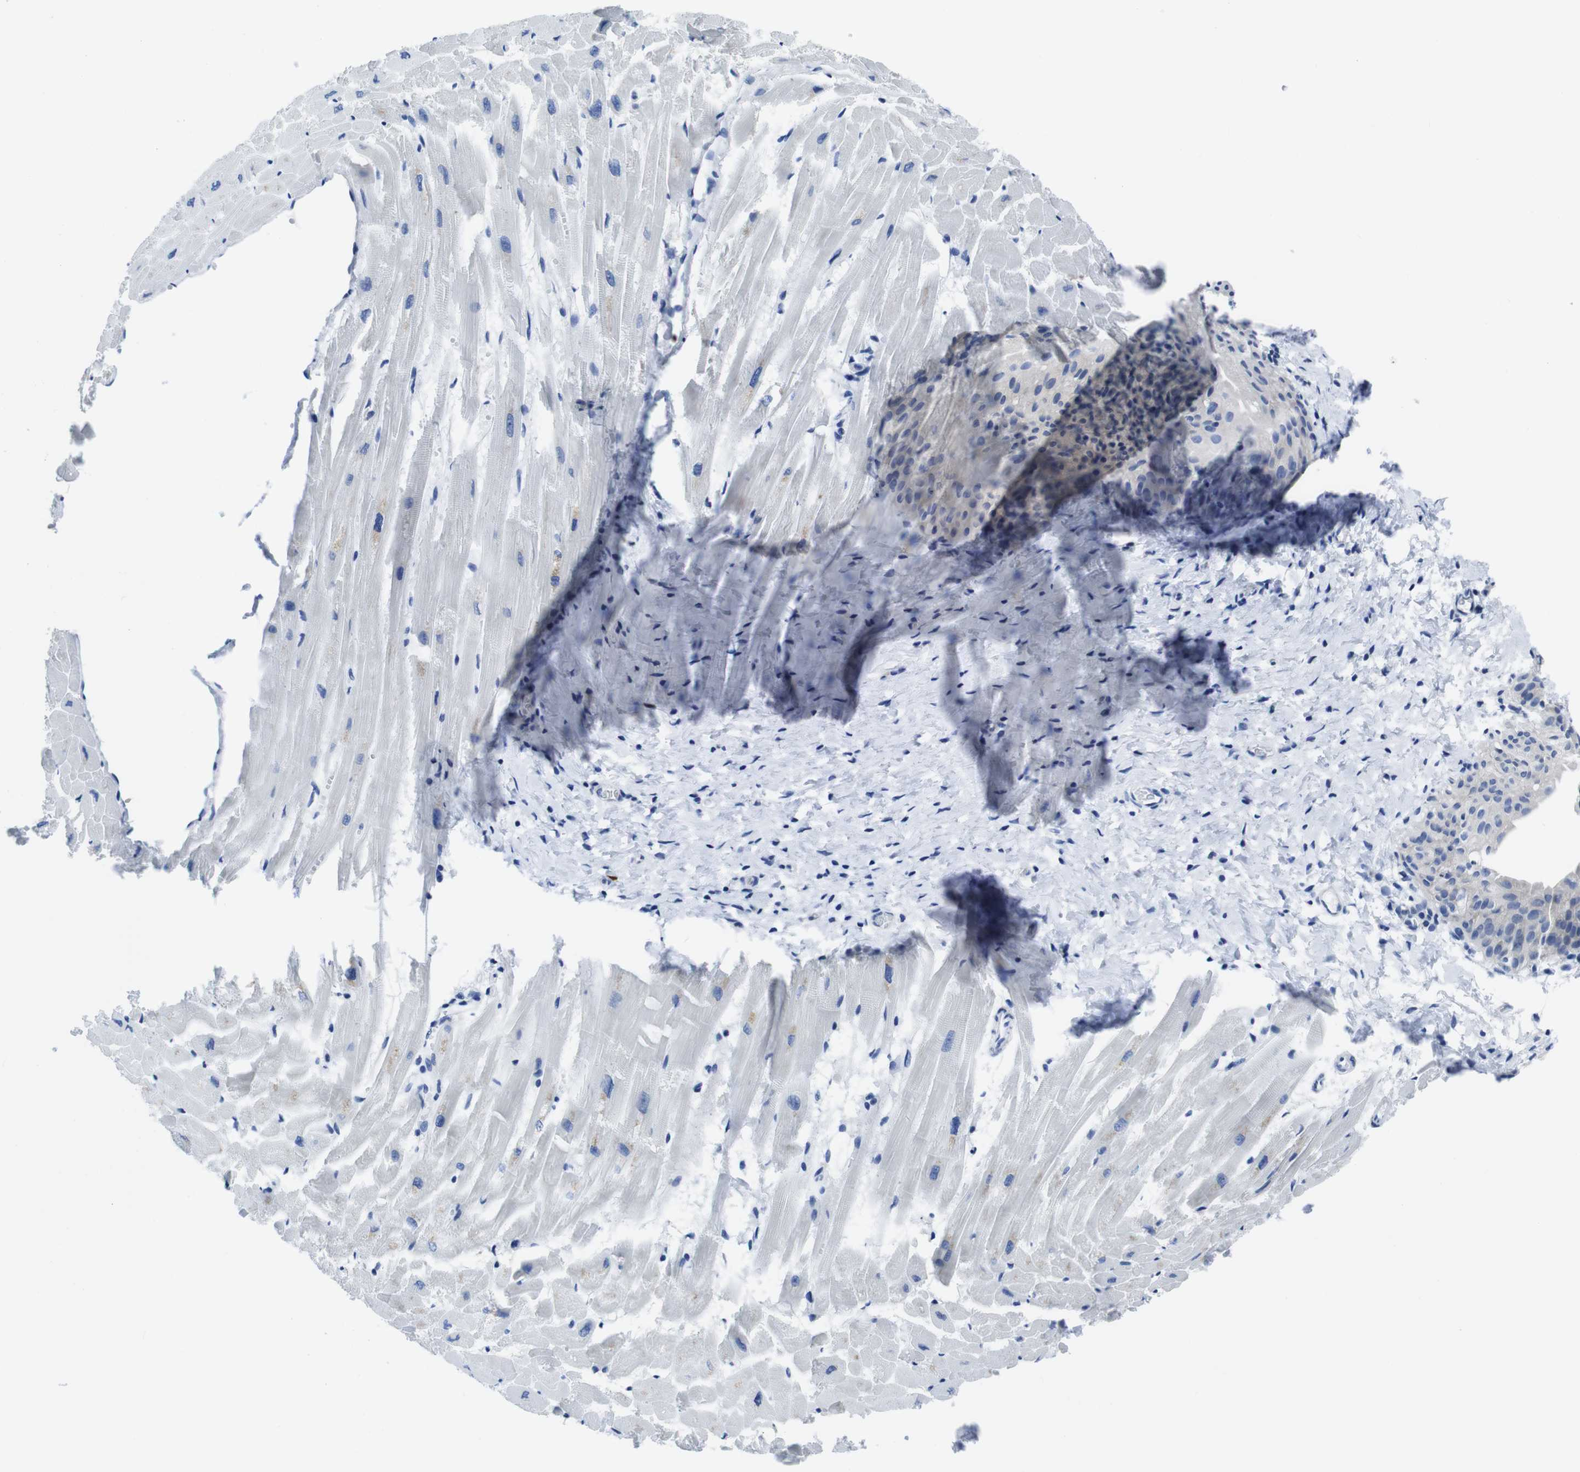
{"staining": {"intensity": "negative", "quantity": "none", "location": "none"}, "tissue": "heart muscle", "cell_type": "Cardiomyocytes", "image_type": "normal", "snomed": [{"axis": "morphology", "description": "Normal tissue, NOS"}, {"axis": "topography", "description": "Heart"}], "caption": "Cardiomyocytes show no significant staining in normal heart muscle. (Brightfield microscopy of DAB (3,3'-diaminobenzidine) immunohistochemistry (IHC) at high magnification).", "gene": "EIF4A1", "patient": {"sex": "female", "age": 19}}